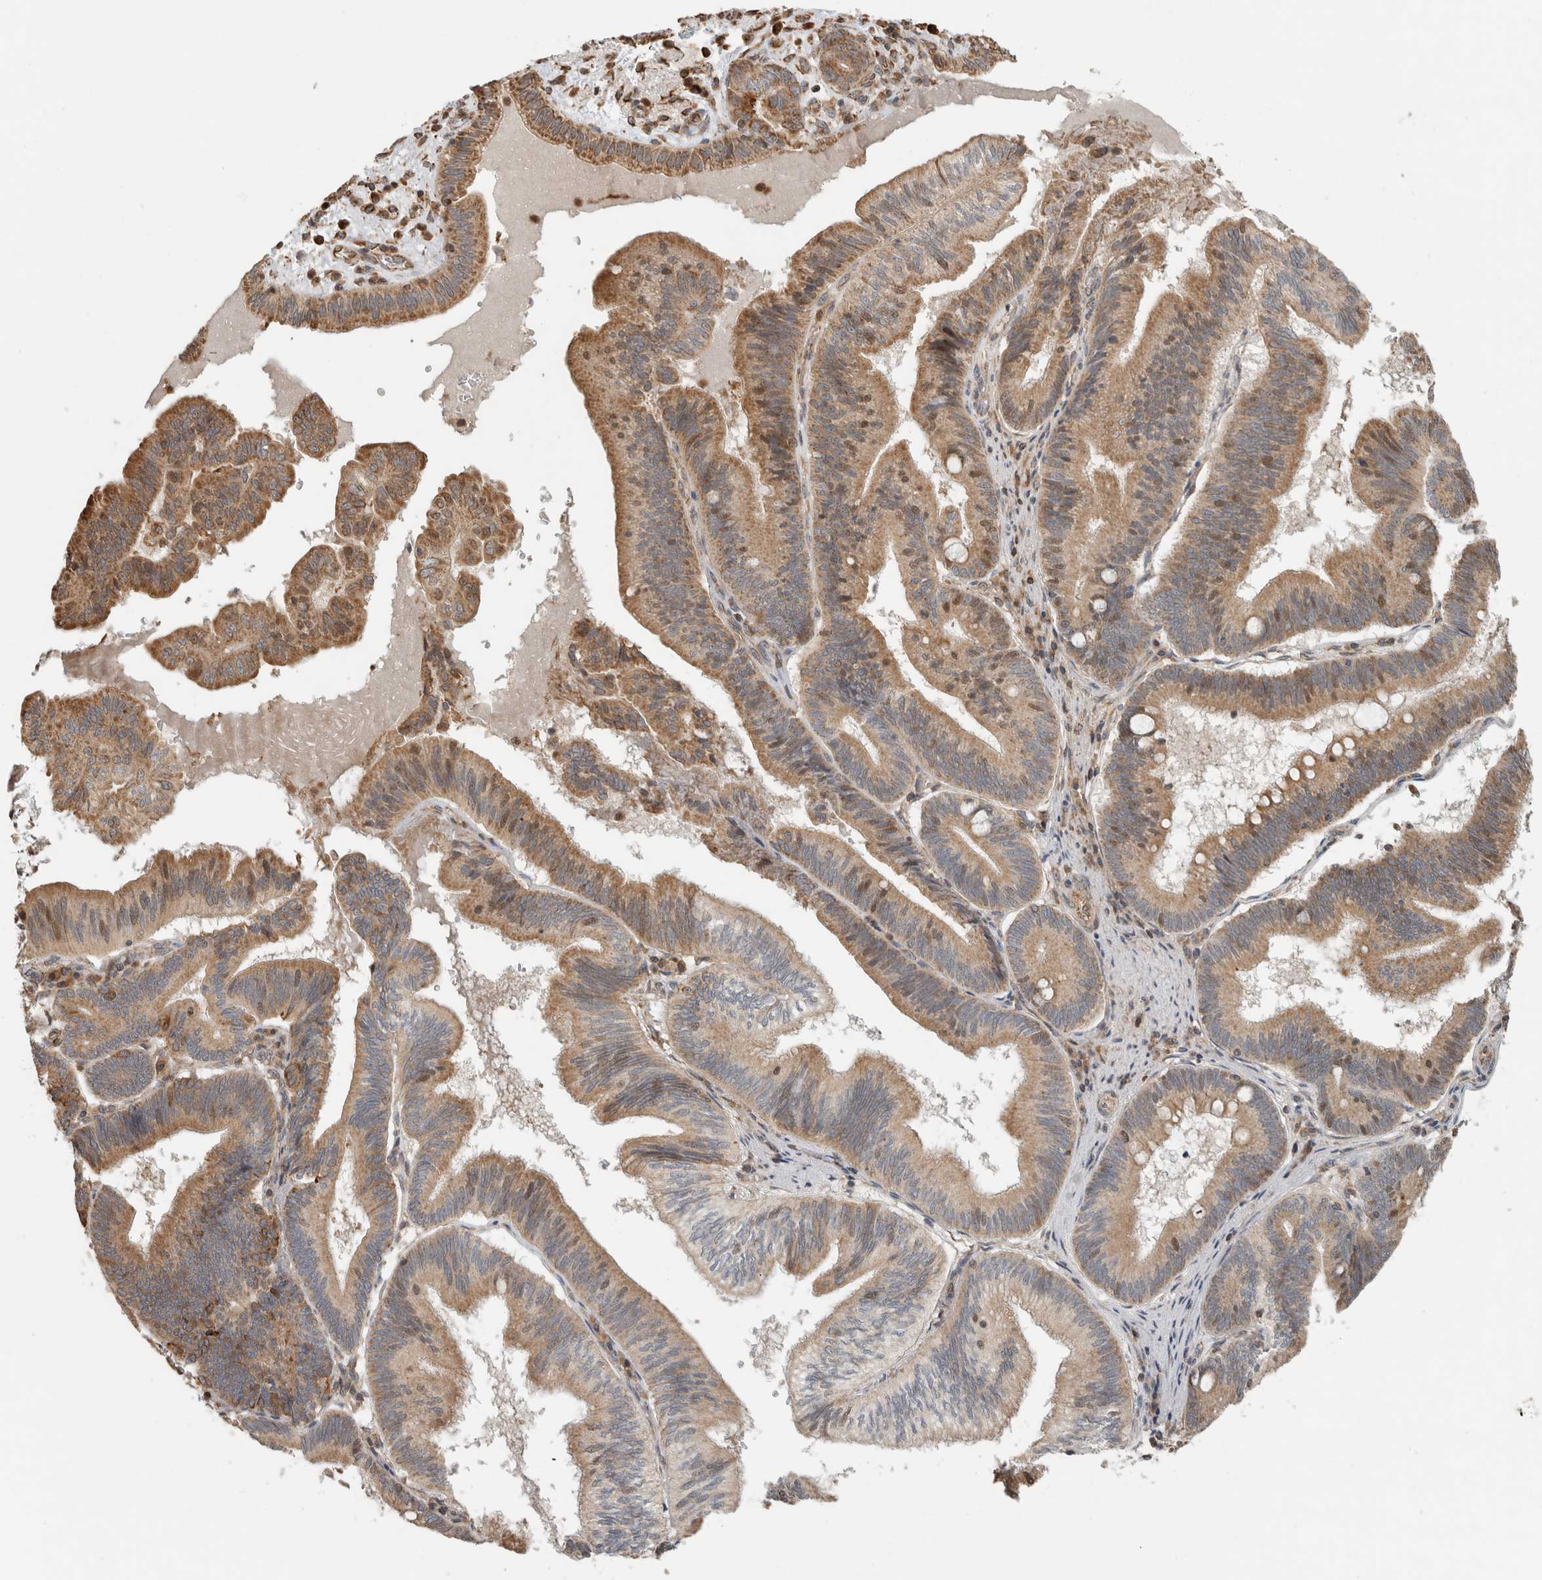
{"staining": {"intensity": "moderate", "quantity": "25%-75%", "location": "cytoplasmic/membranous,nuclear"}, "tissue": "pancreatic cancer", "cell_type": "Tumor cells", "image_type": "cancer", "snomed": [{"axis": "morphology", "description": "Adenocarcinoma, NOS"}, {"axis": "topography", "description": "Pancreas"}], "caption": "Protein analysis of pancreatic cancer (adenocarcinoma) tissue demonstrates moderate cytoplasmic/membranous and nuclear expression in about 25%-75% of tumor cells.", "gene": "GINS4", "patient": {"sex": "male", "age": 82}}